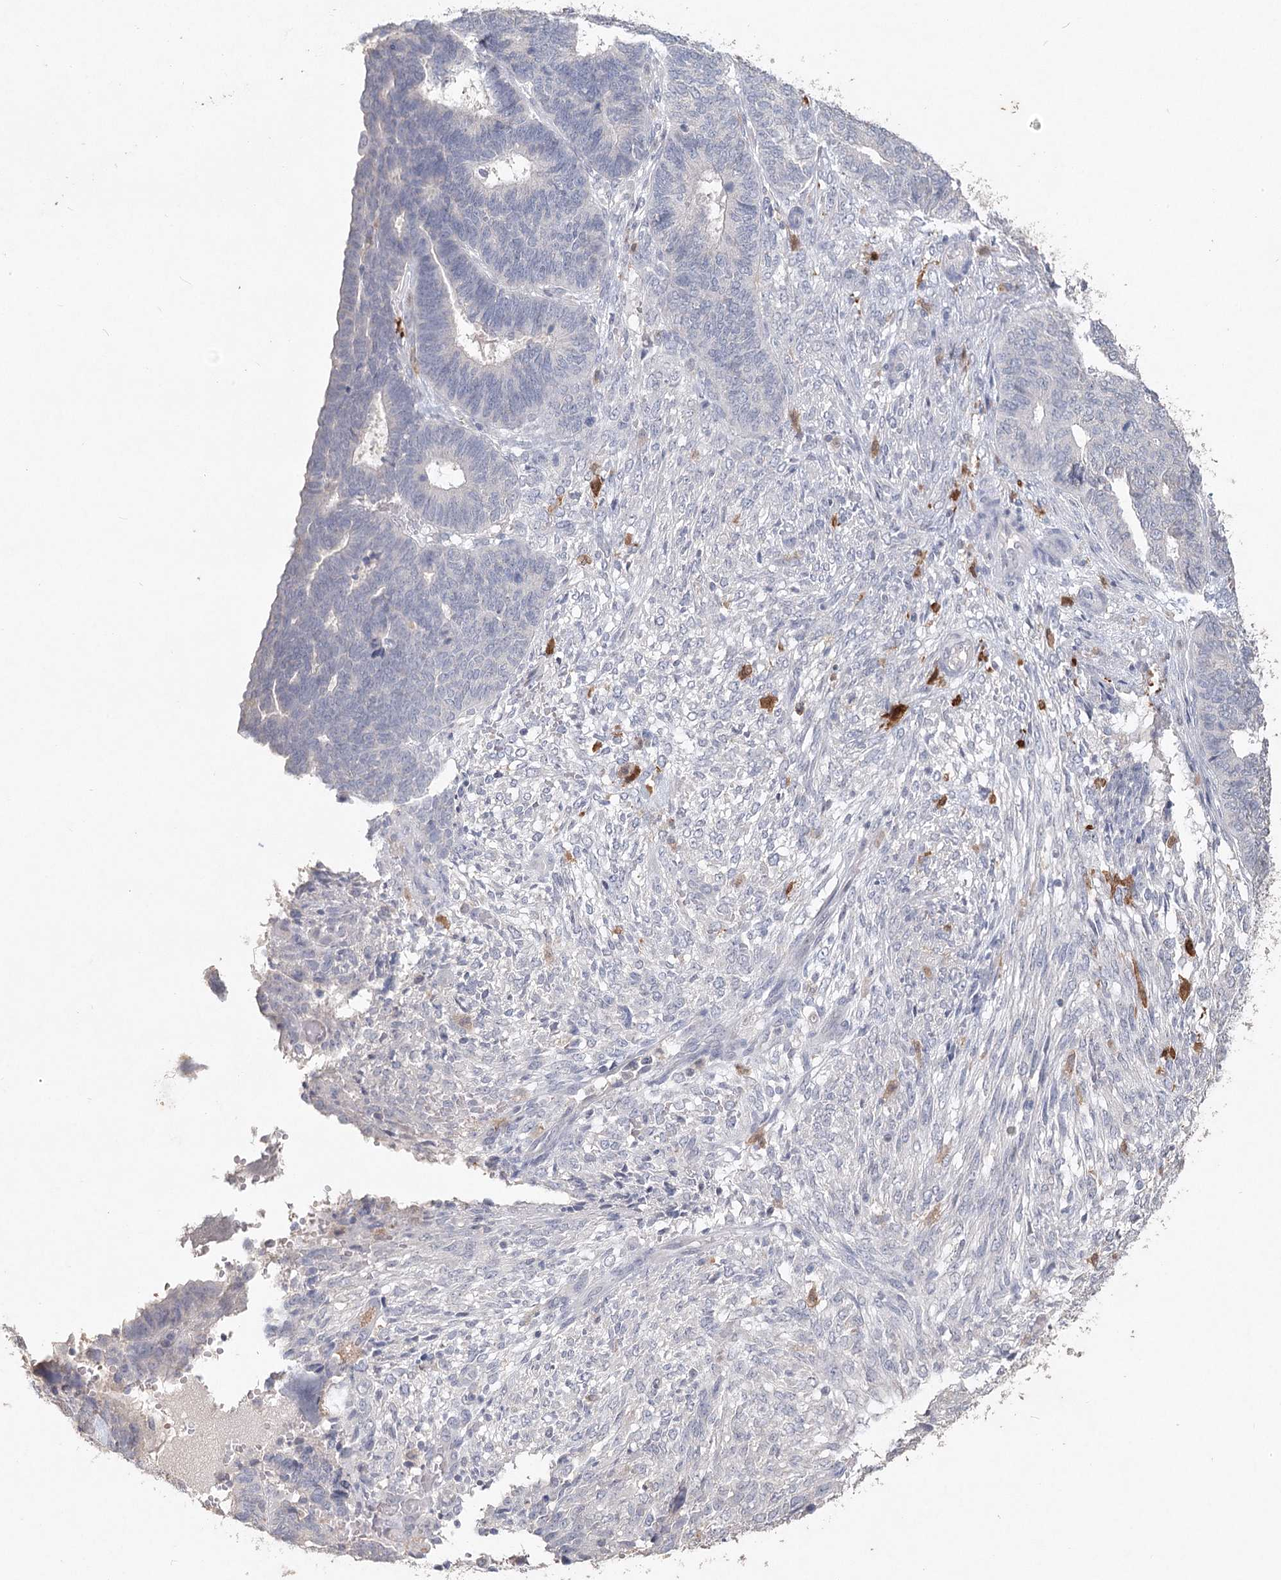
{"staining": {"intensity": "negative", "quantity": "none", "location": "none"}, "tissue": "endometrial cancer", "cell_type": "Tumor cells", "image_type": "cancer", "snomed": [{"axis": "morphology", "description": "Adenocarcinoma, NOS"}, {"axis": "topography", "description": "Endometrium"}], "caption": "Immunohistochemistry histopathology image of neoplastic tissue: human endometrial cancer stained with DAB (3,3'-diaminobenzidine) shows no significant protein staining in tumor cells.", "gene": "ARSI", "patient": {"sex": "female", "age": 70}}